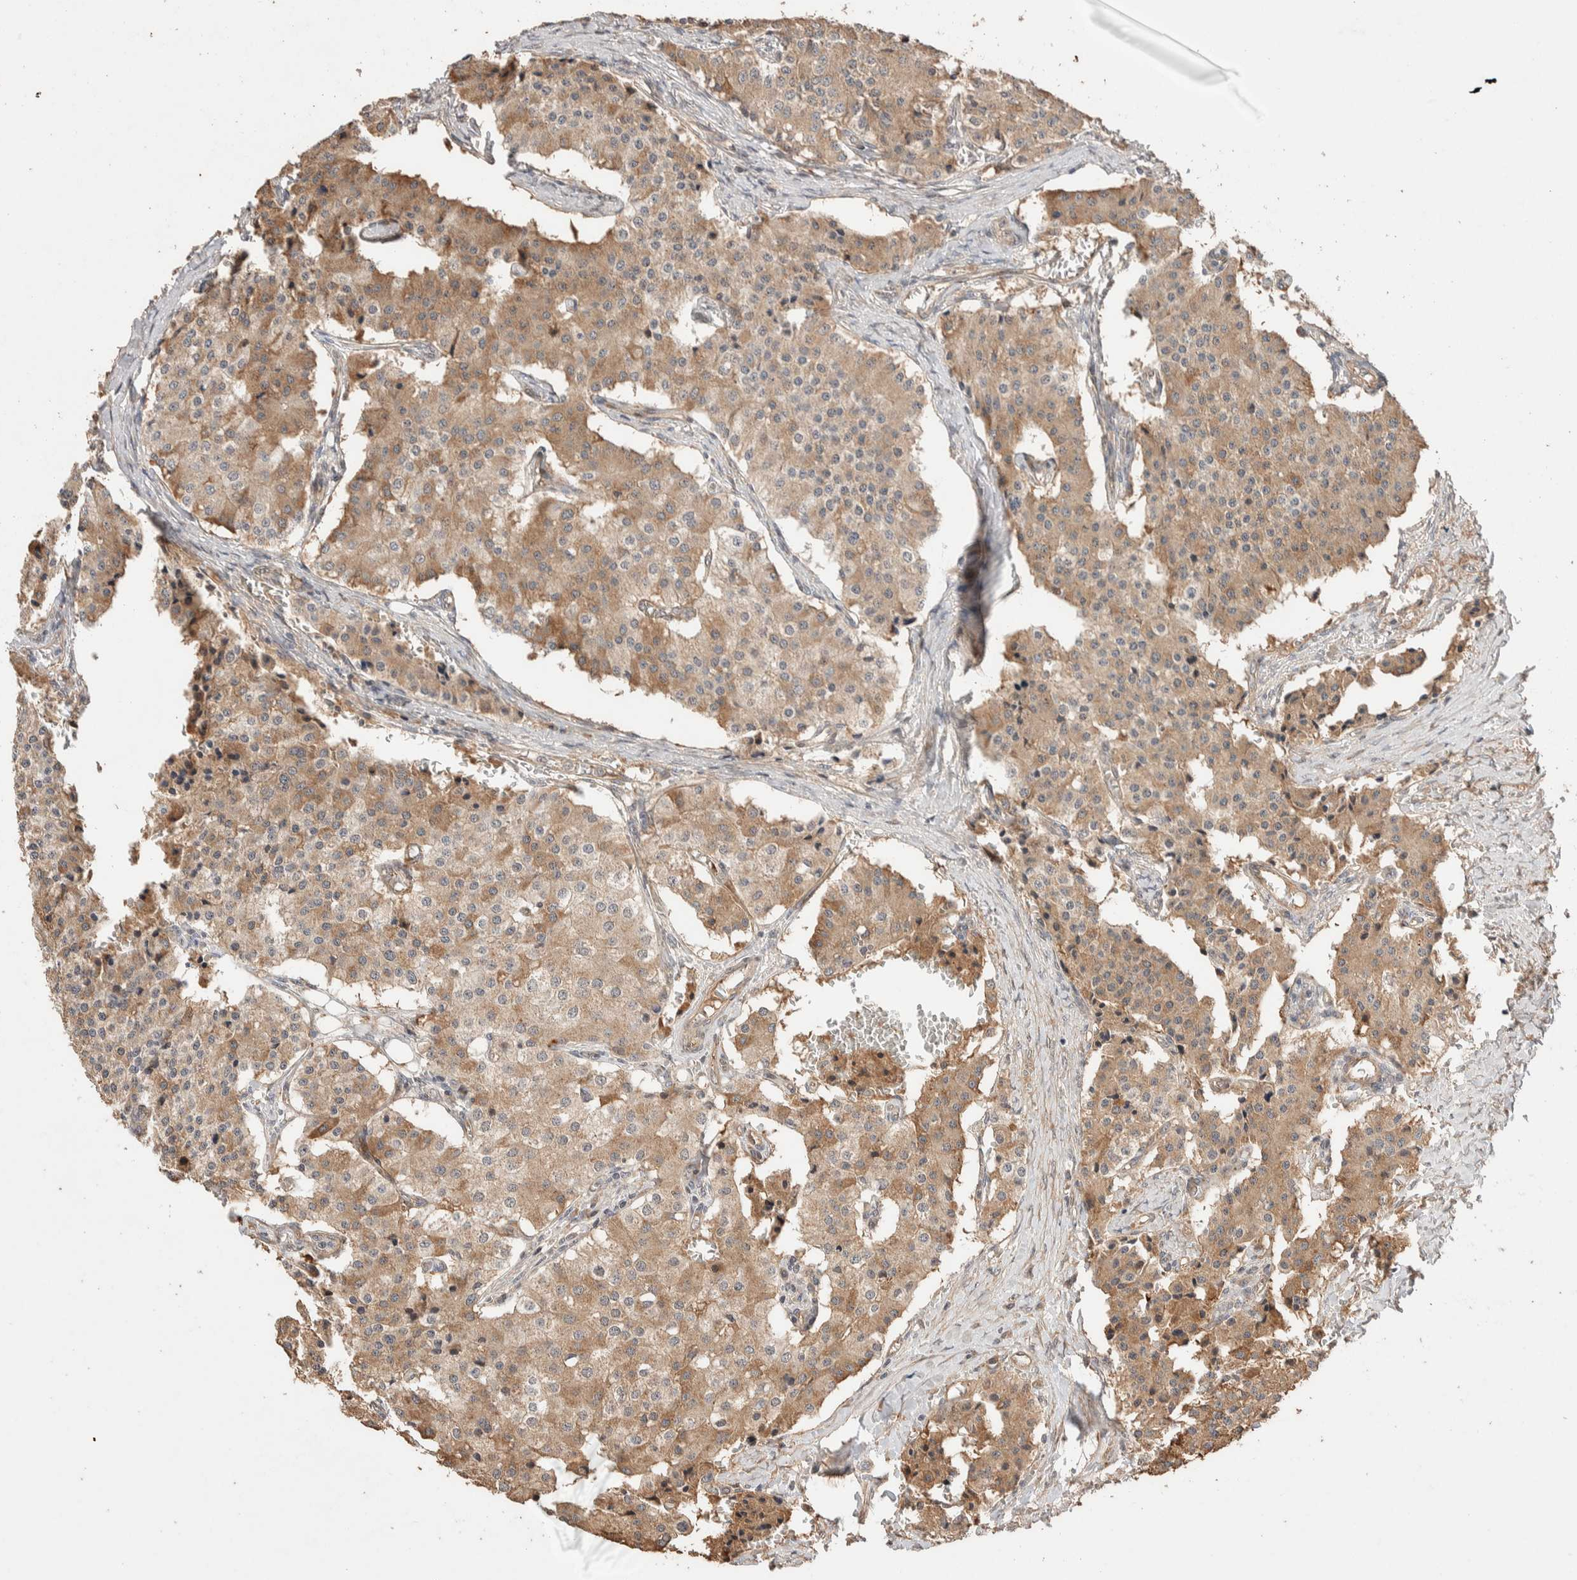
{"staining": {"intensity": "moderate", "quantity": ">75%", "location": "cytoplasmic/membranous"}, "tissue": "carcinoid", "cell_type": "Tumor cells", "image_type": "cancer", "snomed": [{"axis": "morphology", "description": "Carcinoid, malignant, NOS"}, {"axis": "topography", "description": "Colon"}], "caption": "Moderate cytoplasmic/membranous staining for a protein is present in about >75% of tumor cells of carcinoid (malignant) using immunohistochemistry.", "gene": "PRDM15", "patient": {"sex": "female", "age": 52}}